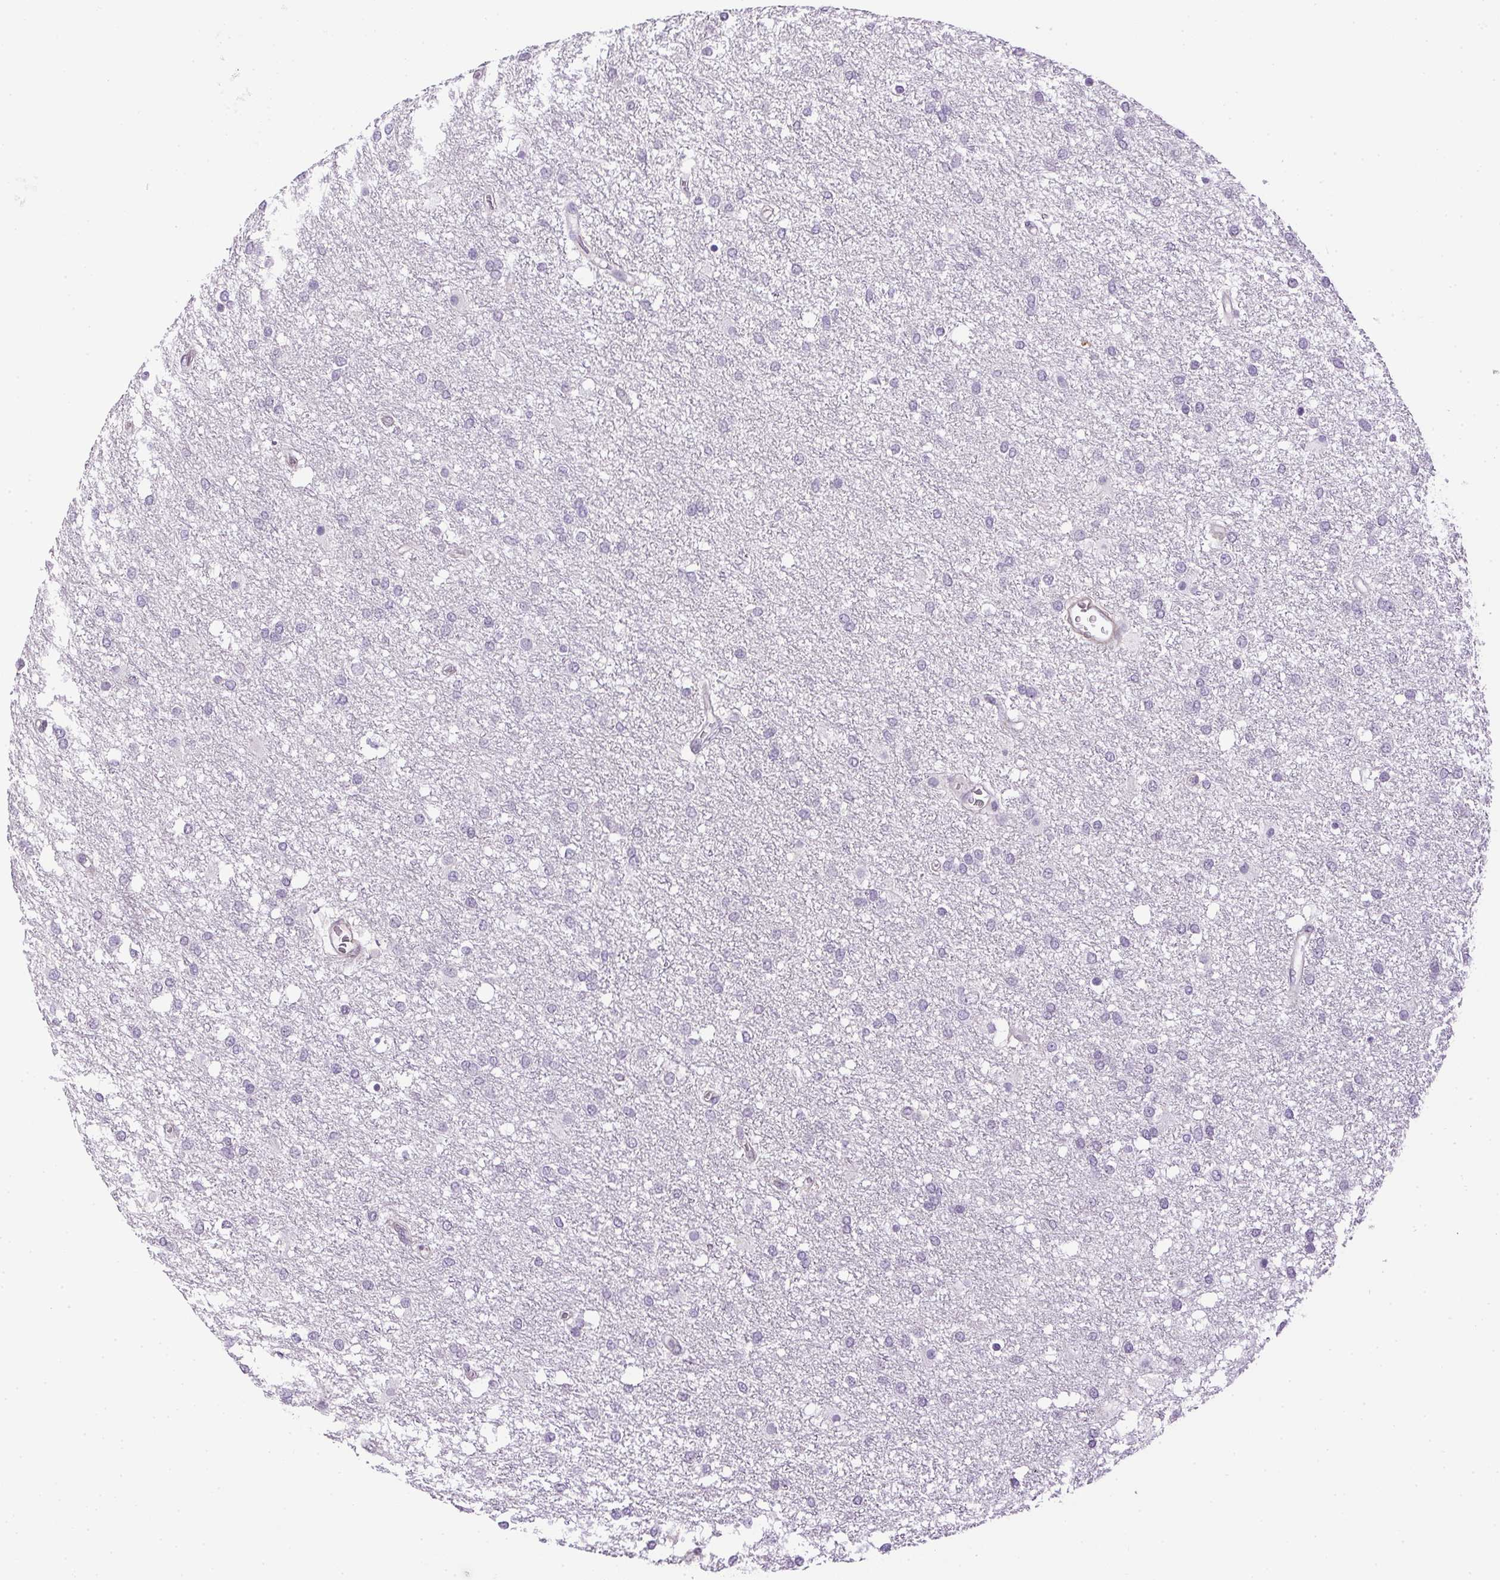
{"staining": {"intensity": "negative", "quantity": "none", "location": "none"}, "tissue": "glioma", "cell_type": "Tumor cells", "image_type": "cancer", "snomed": [{"axis": "morphology", "description": "Glioma, malignant, High grade"}, {"axis": "topography", "description": "Brain"}], "caption": "This is a micrograph of IHC staining of high-grade glioma (malignant), which shows no expression in tumor cells.", "gene": "PRL", "patient": {"sex": "female", "age": 61}}